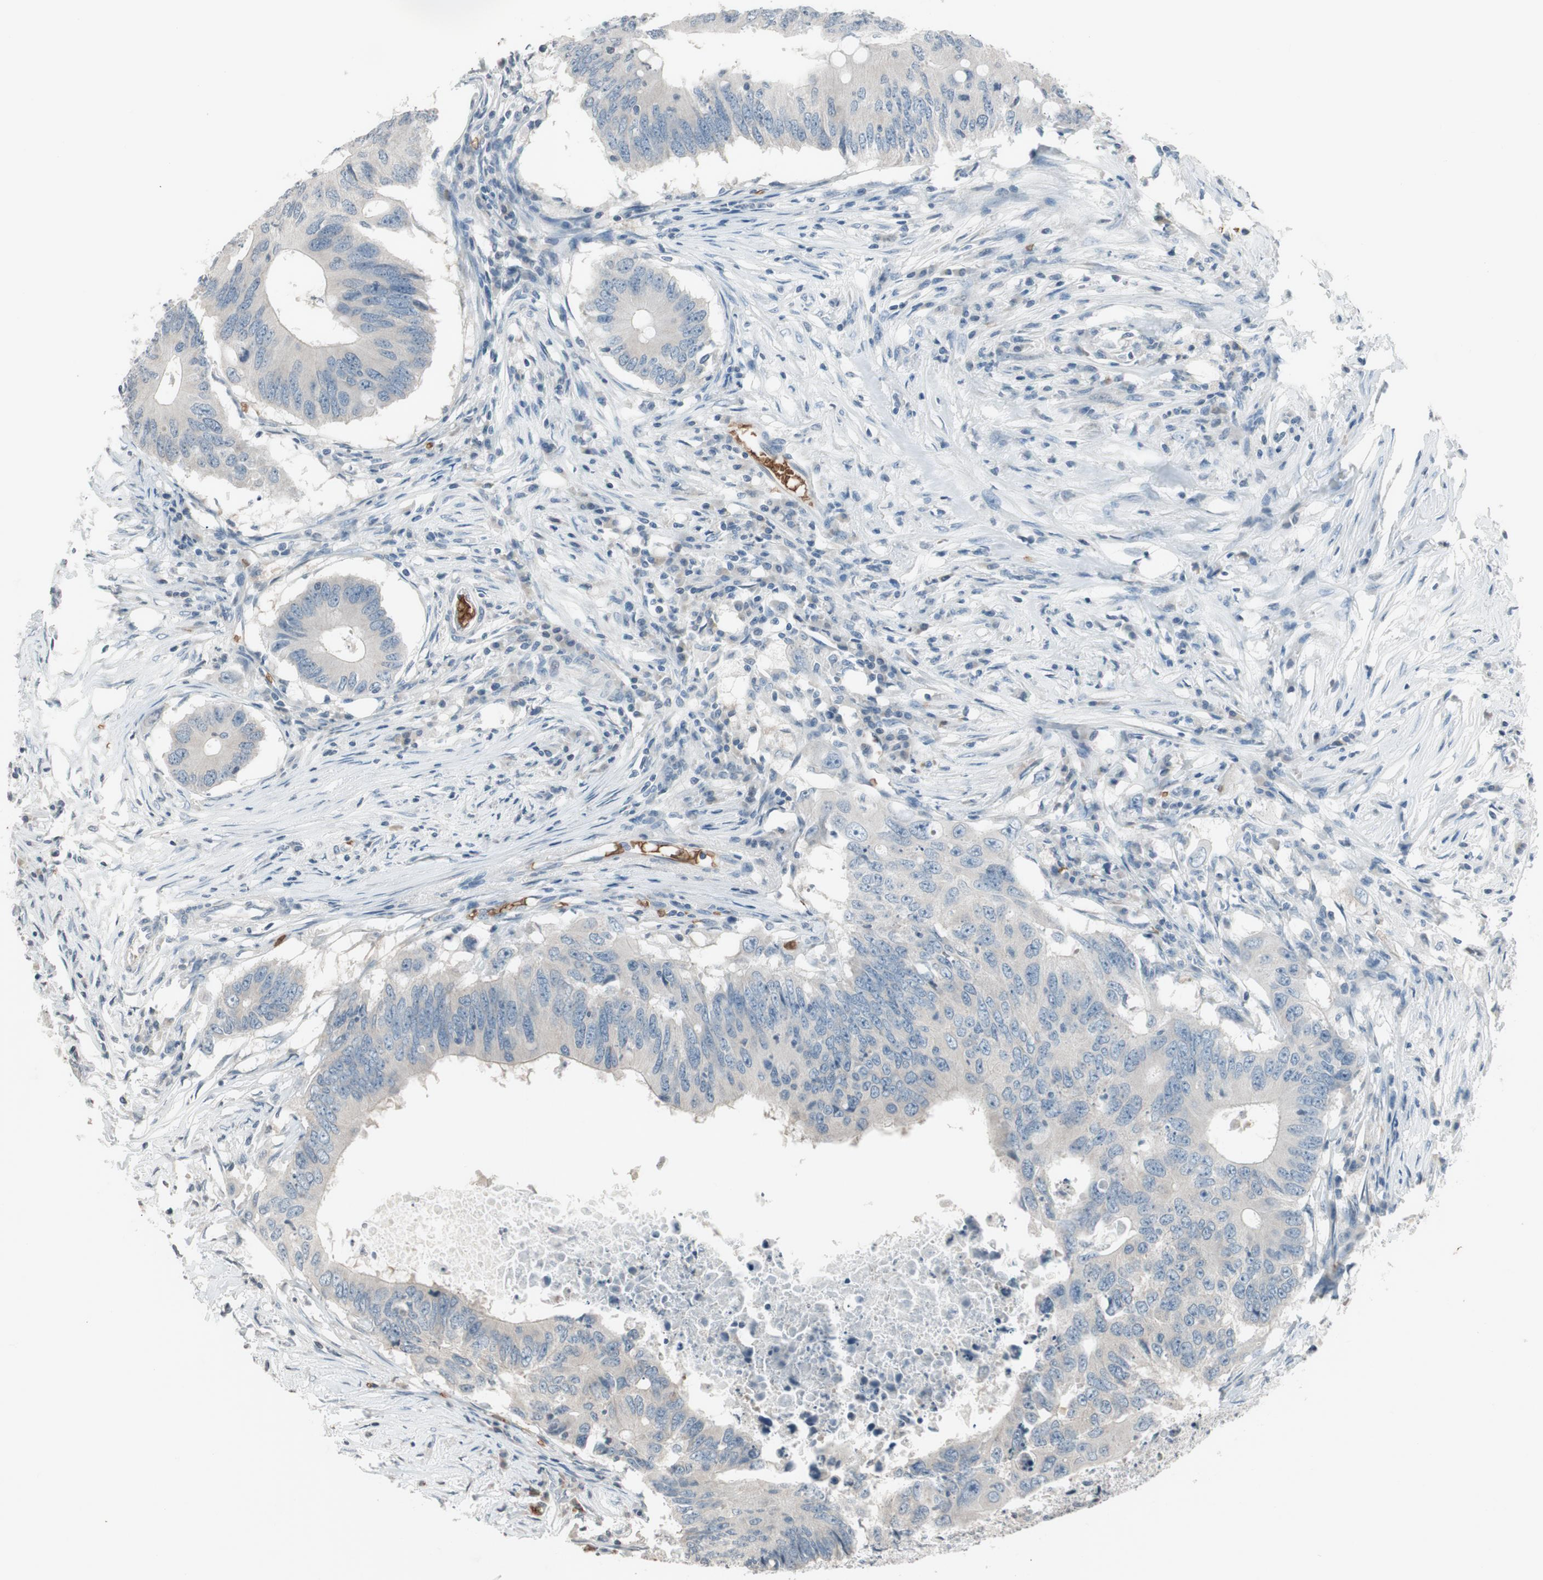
{"staining": {"intensity": "negative", "quantity": "none", "location": "none"}, "tissue": "colorectal cancer", "cell_type": "Tumor cells", "image_type": "cancer", "snomed": [{"axis": "morphology", "description": "Adenocarcinoma, NOS"}, {"axis": "topography", "description": "Colon"}], "caption": "Immunohistochemistry of colorectal cancer exhibits no positivity in tumor cells. The staining is performed using DAB brown chromogen with nuclei counter-stained in using hematoxylin.", "gene": "GYPC", "patient": {"sex": "male", "age": 71}}